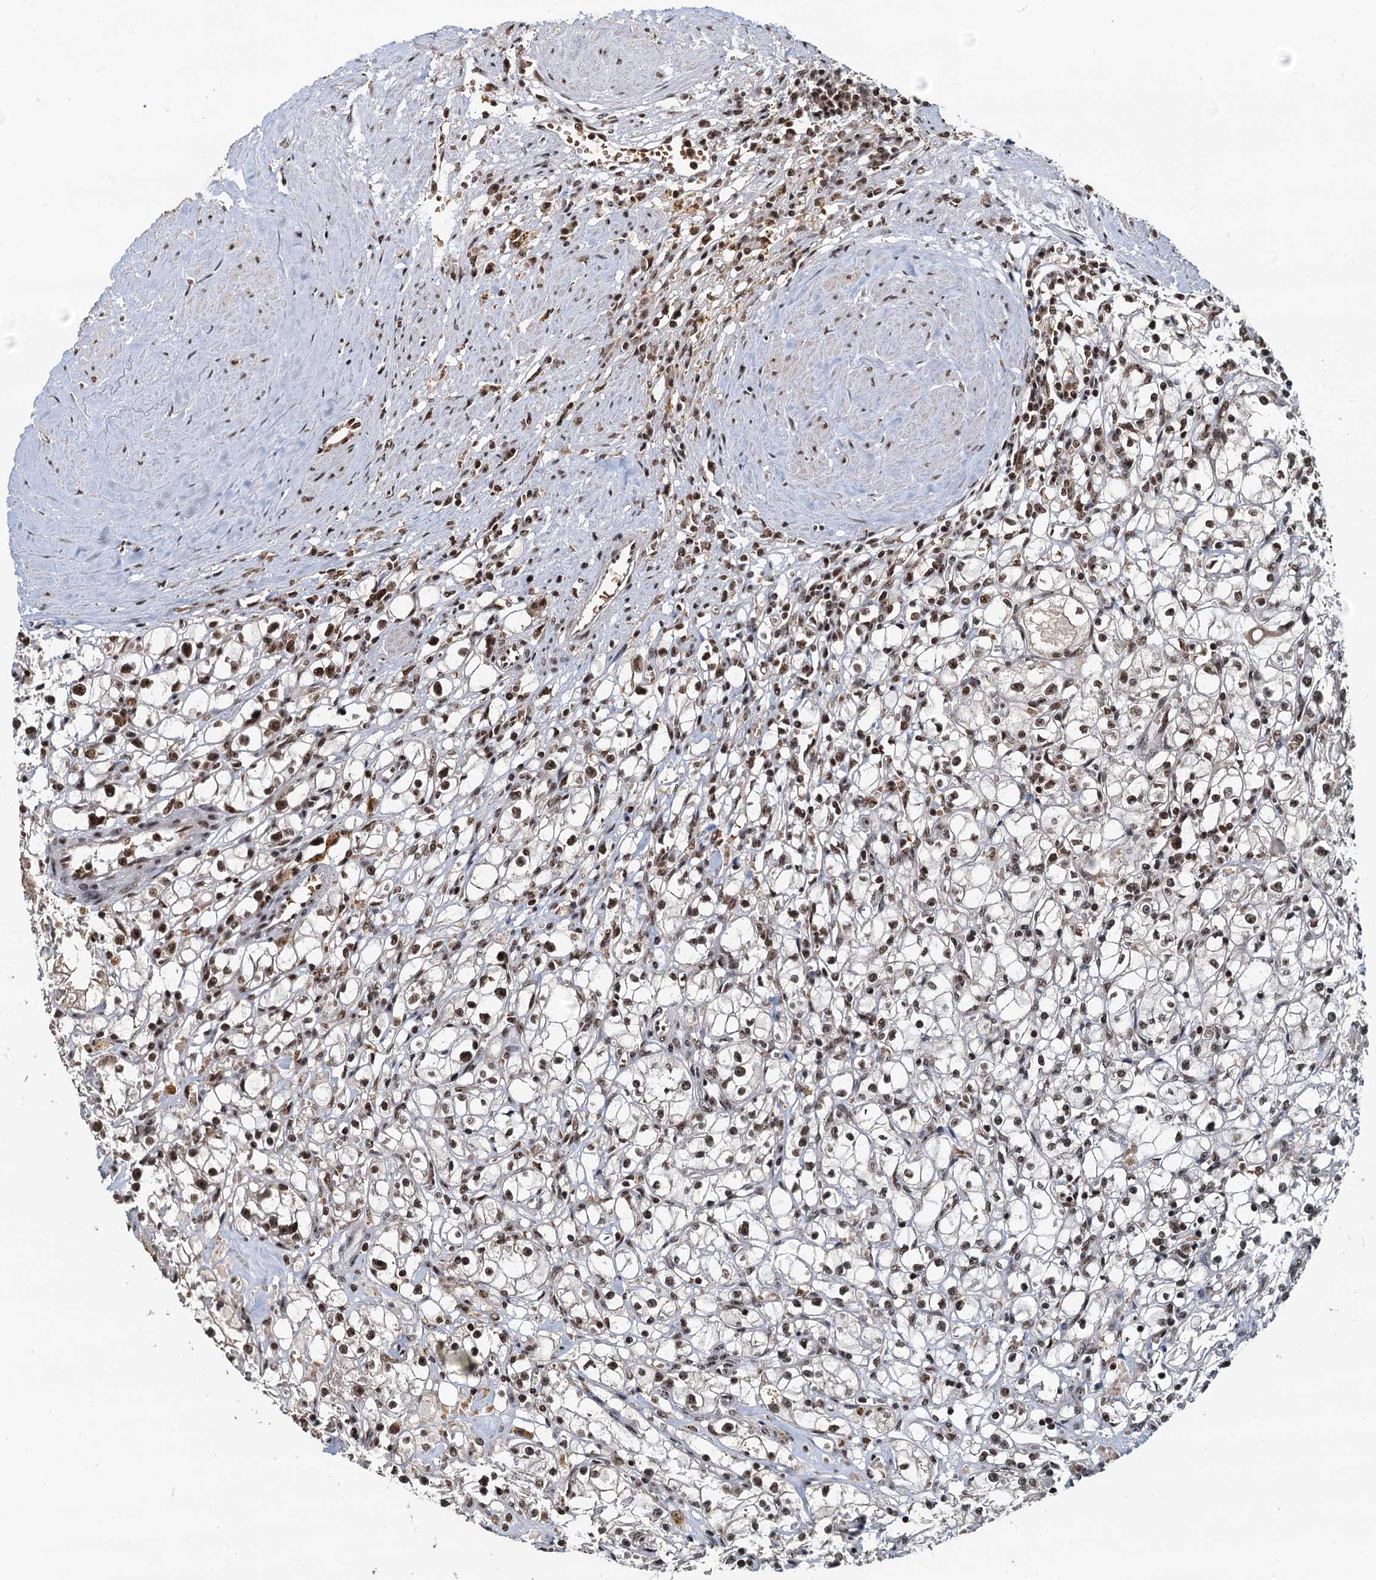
{"staining": {"intensity": "moderate", "quantity": ">75%", "location": "nuclear"}, "tissue": "renal cancer", "cell_type": "Tumor cells", "image_type": "cancer", "snomed": [{"axis": "morphology", "description": "Adenocarcinoma, NOS"}, {"axis": "topography", "description": "Kidney"}], "caption": "Tumor cells show moderate nuclear positivity in about >75% of cells in renal cancer.", "gene": "RSRC2", "patient": {"sex": "male", "age": 56}}